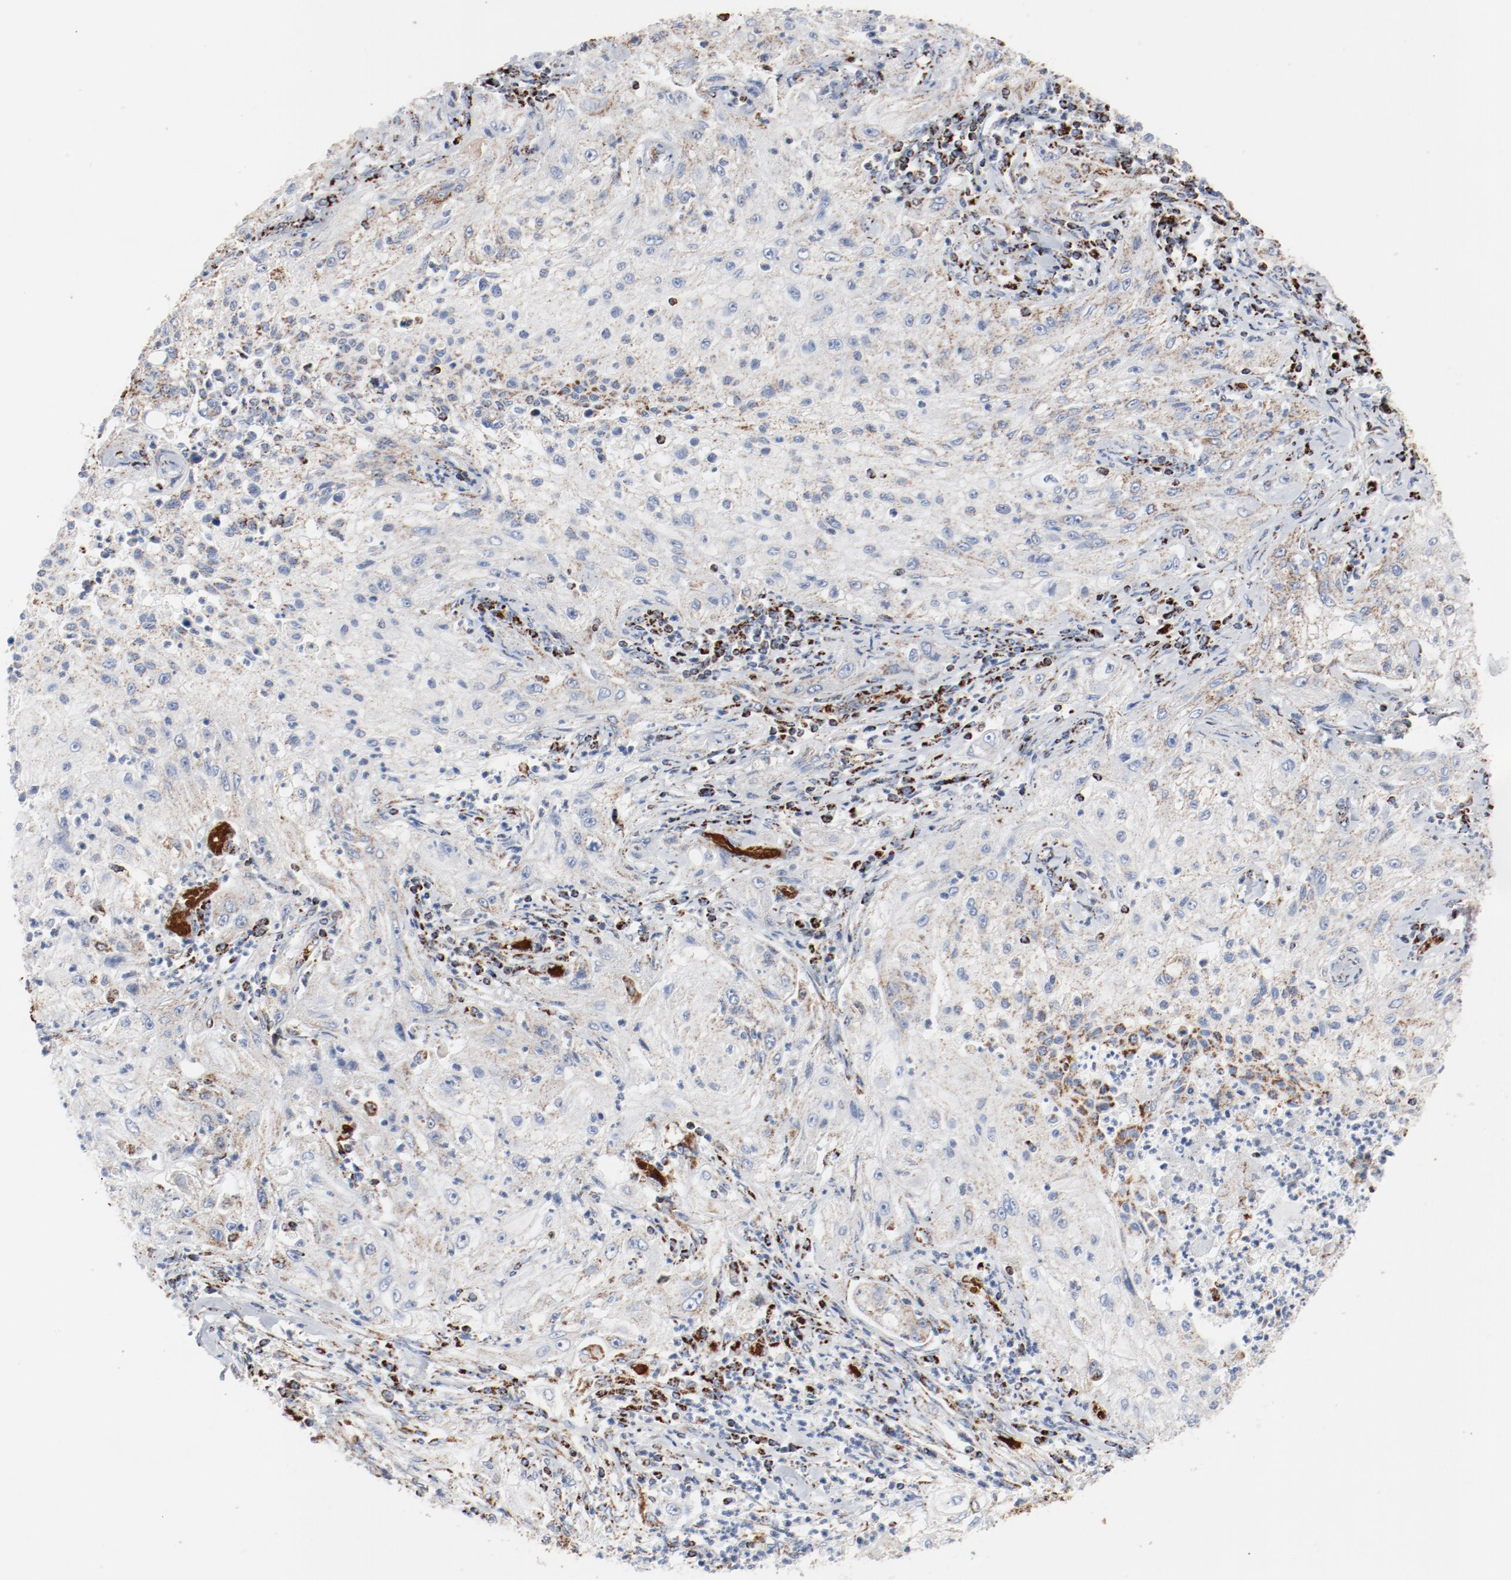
{"staining": {"intensity": "weak", "quantity": ">75%", "location": "cytoplasmic/membranous"}, "tissue": "lung cancer", "cell_type": "Tumor cells", "image_type": "cancer", "snomed": [{"axis": "morphology", "description": "Inflammation, NOS"}, {"axis": "morphology", "description": "Squamous cell carcinoma, NOS"}, {"axis": "topography", "description": "Lymph node"}, {"axis": "topography", "description": "Soft tissue"}, {"axis": "topography", "description": "Lung"}], "caption": "Protein analysis of squamous cell carcinoma (lung) tissue displays weak cytoplasmic/membranous expression in about >75% of tumor cells.", "gene": "NDUFB8", "patient": {"sex": "male", "age": 66}}